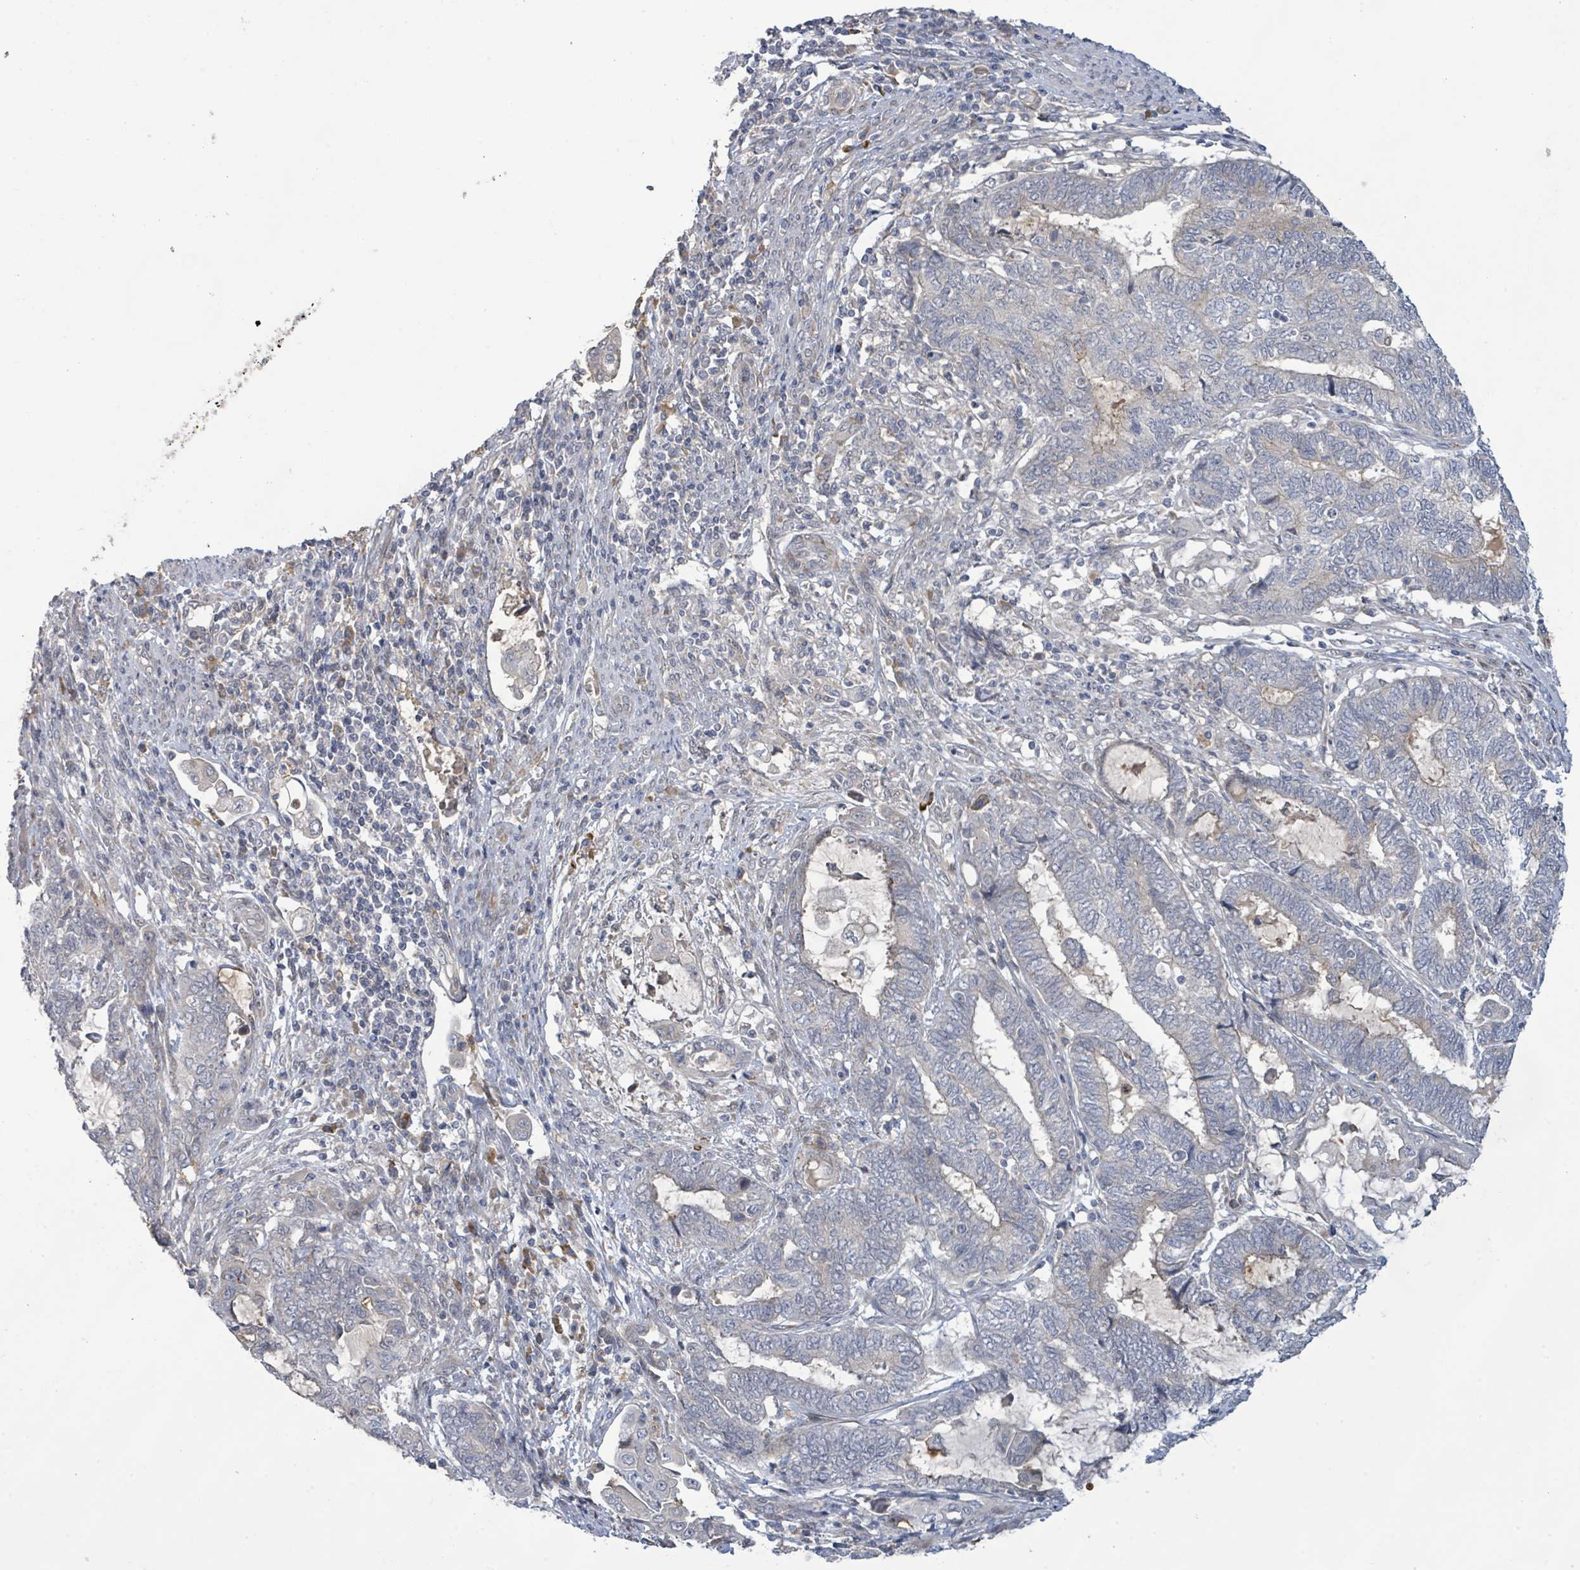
{"staining": {"intensity": "negative", "quantity": "none", "location": "none"}, "tissue": "endometrial cancer", "cell_type": "Tumor cells", "image_type": "cancer", "snomed": [{"axis": "morphology", "description": "Adenocarcinoma, NOS"}, {"axis": "topography", "description": "Uterus"}, {"axis": "topography", "description": "Endometrium"}], "caption": "A histopathology image of human endometrial adenocarcinoma is negative for staining in tumor cells. The staining was performed using DAB (3,3'-diaminobenzidine) to visualize the protein expression in brown, while the nuclei were stained in blue with hematoxylin (Magnification: 20x).", "gene": "SLIT3", "patient": {"sex": "female", "age": 70}}